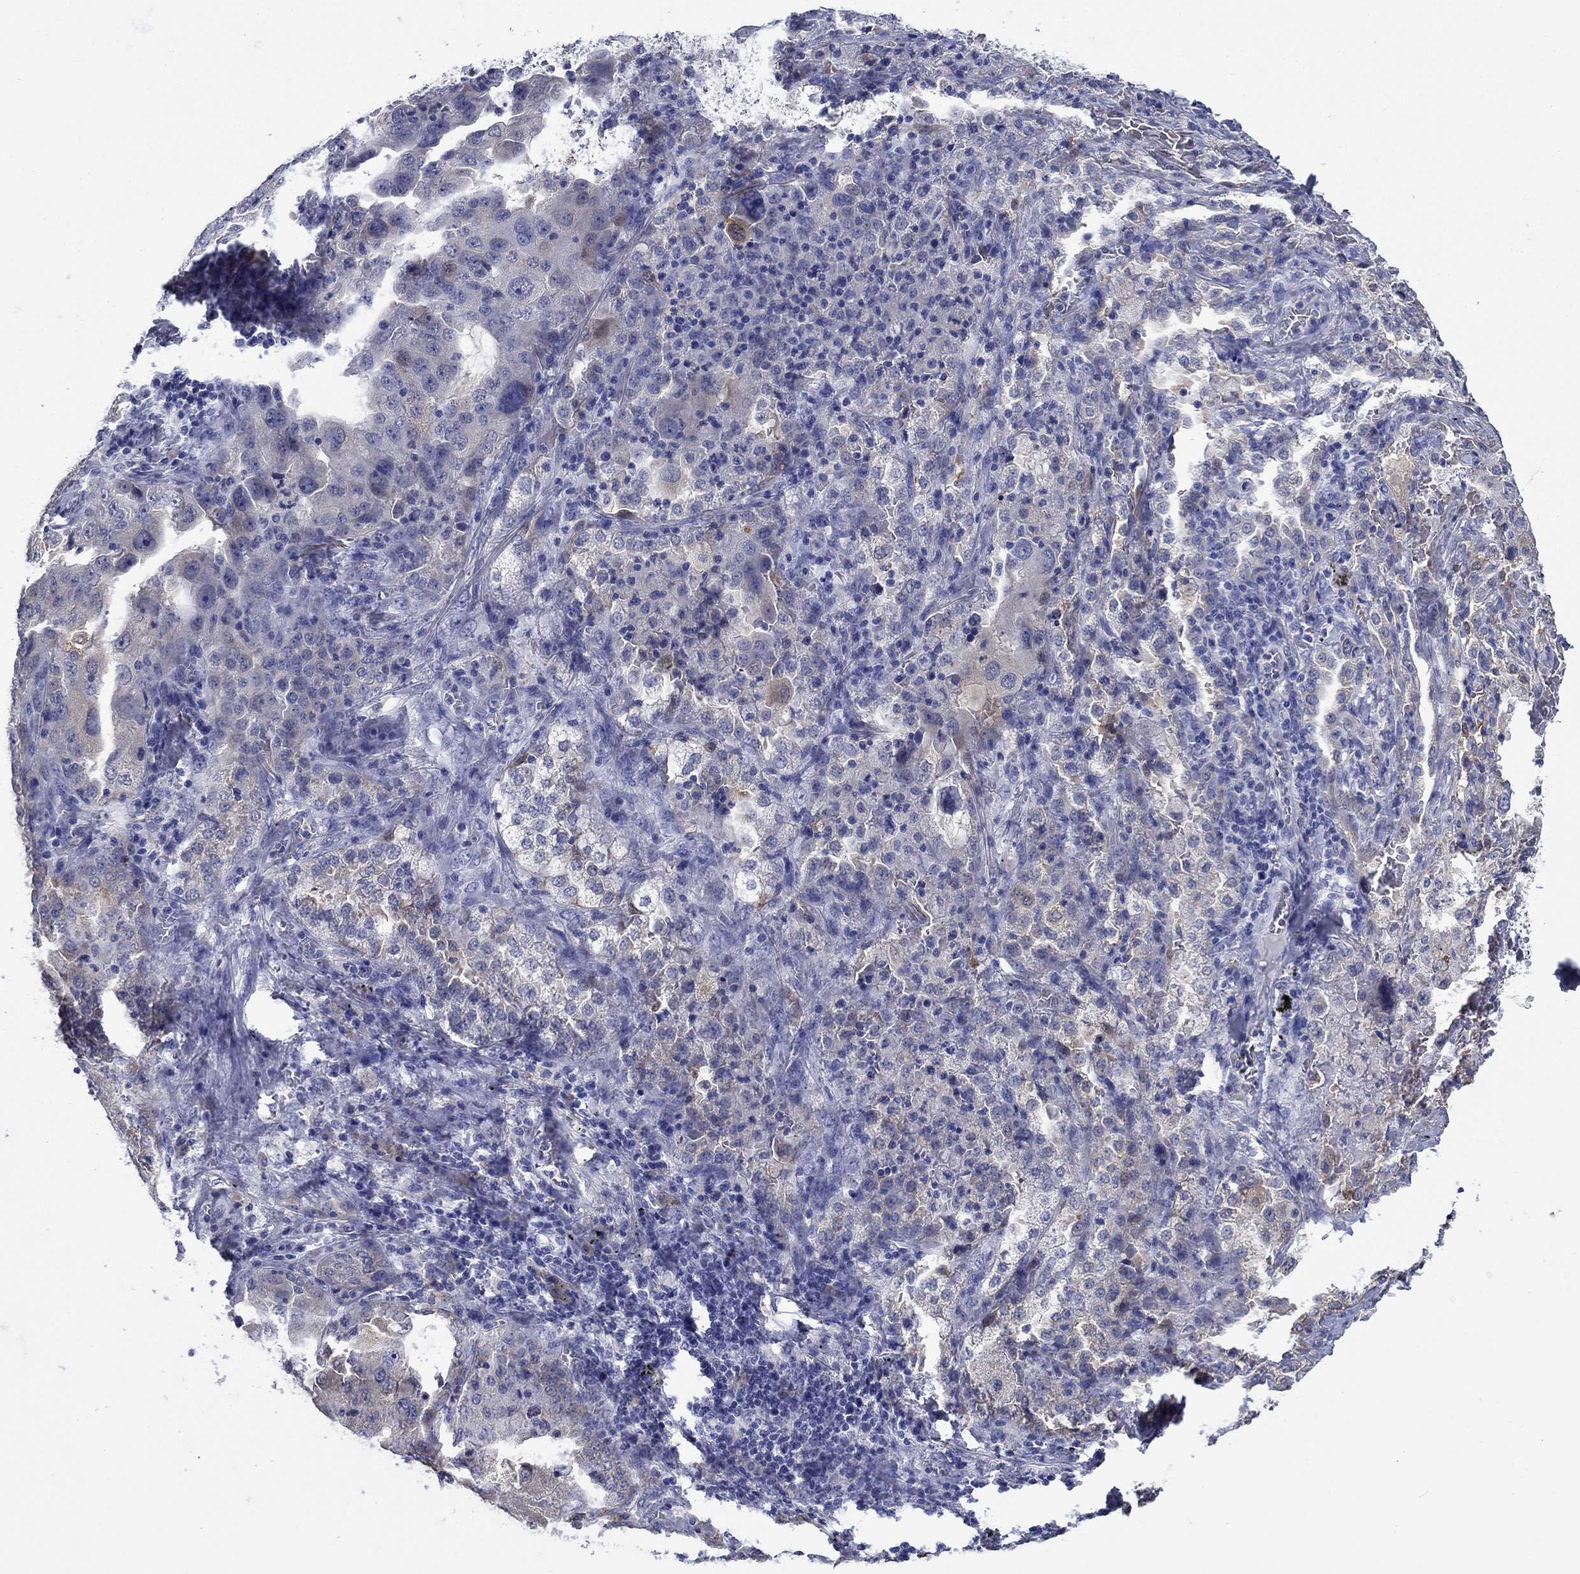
{"staining": {"intensity": "negative", "quantity": "none", "location": "none"}, "tissue": "lung cancer", "cell_type": "Tumor cells", "image_type": "cancer", "snomed": [{"axis": "morphology", "description": "Adenocarcinoma, NOS"}, {"axis": "topography", "description": "Lung"}], "caption": "Human adenocarcinoma (lung) stained for a protein using IHC reveals no positivity in tumor cells.", "gene": "SULT2B1", "patient": {"sex": "female", "age": 61}}